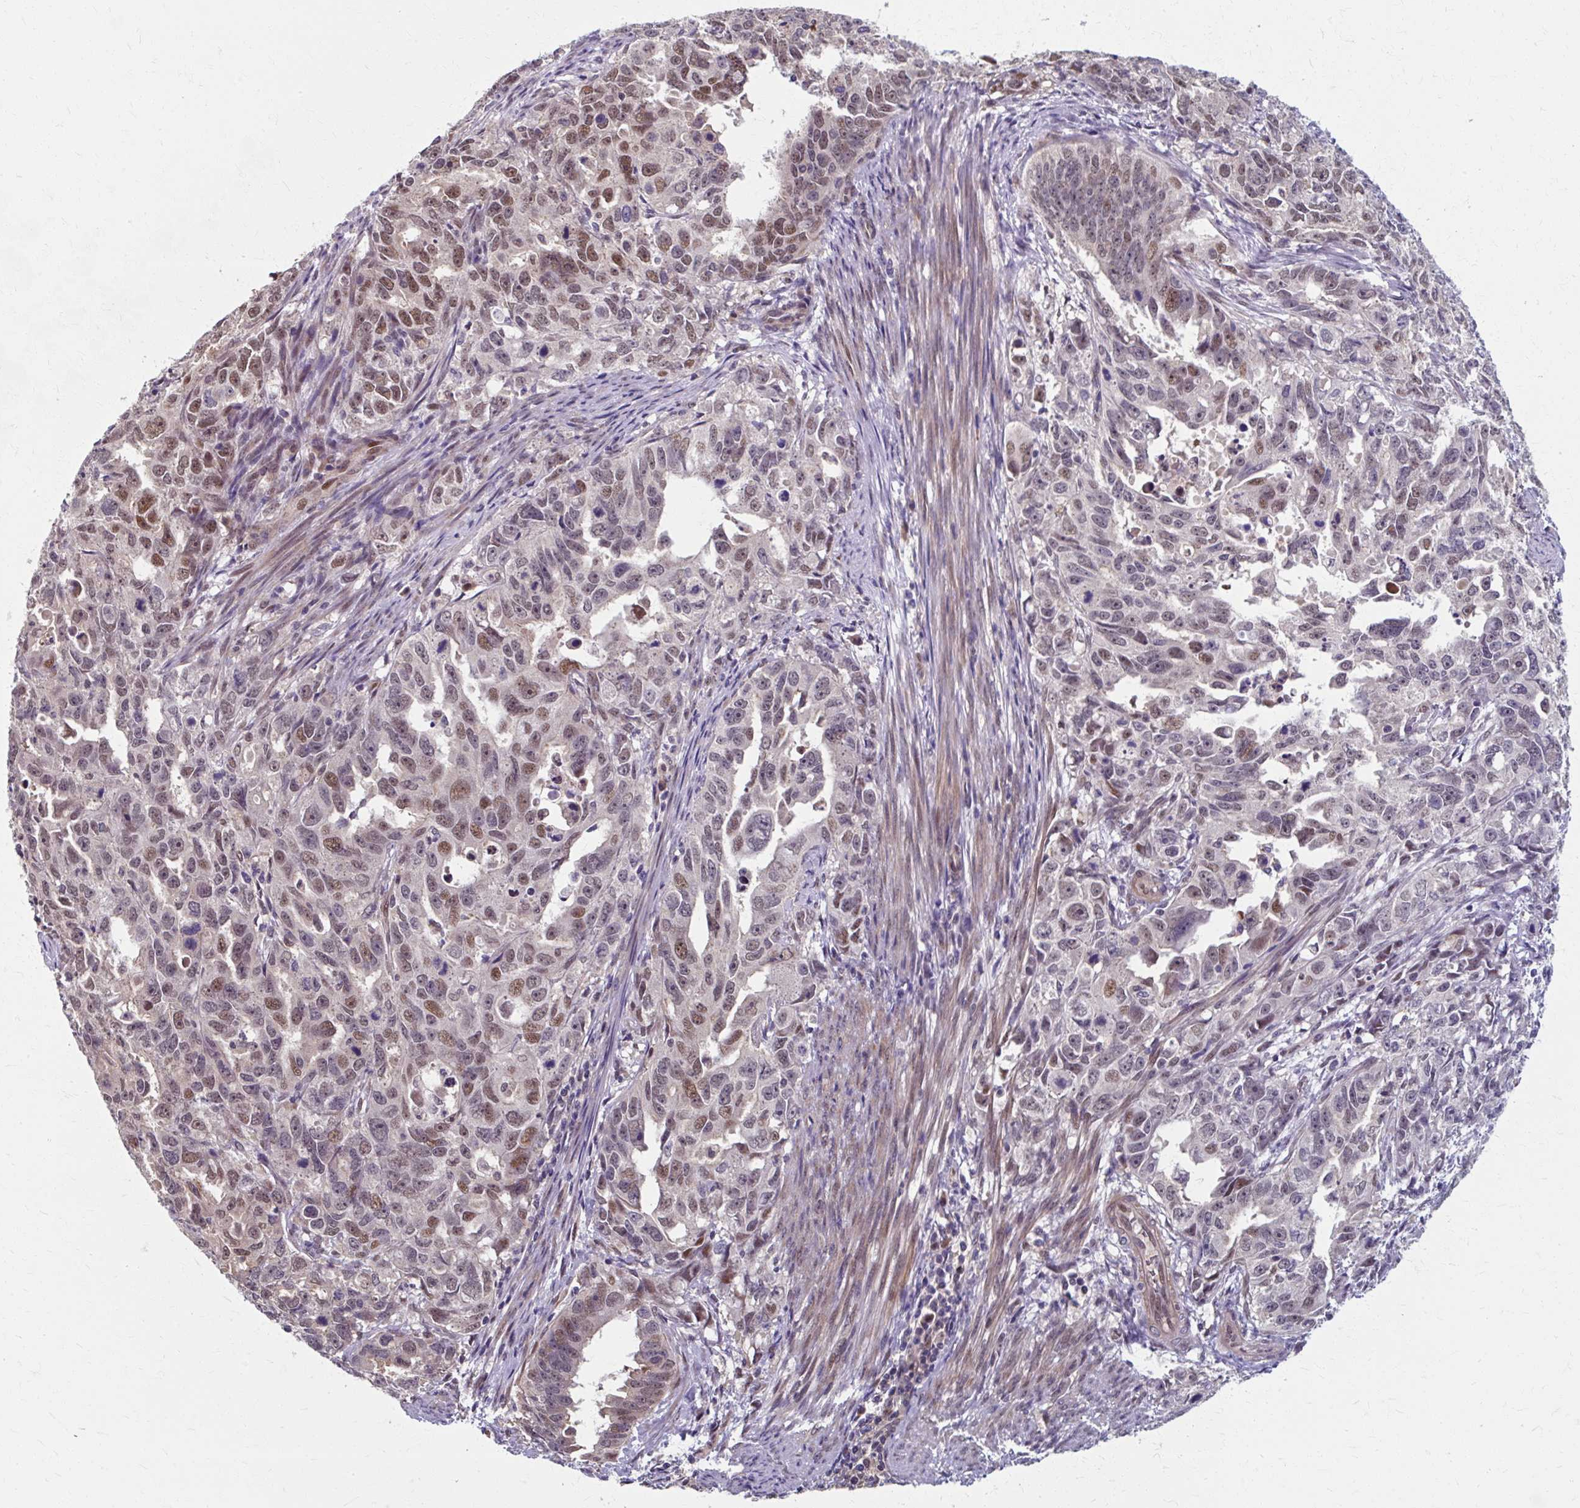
{"staining": {"intensity": "moderate", "quantity": "25%-75%", "location": "nuclear"}, "tissue": "endometrial cancer", "cell_type": "Tumor cells", "image_type": "cancer", "snomed": [{"axis": "morphology", "description": "Adenocarcinoma, NOS"}, {"axis": "topography", "description": "Endometrium"}], "caption": "Endometrial cancer (adenocarcinoma) stained with DAB immunohistochemistry (IHC) demonstrates medium levels of moderate nuclear expression in approximately 25%-75% of tumor cells.", "gene": "ZNF555", "patient": {"sex": "female", "age": 65}}